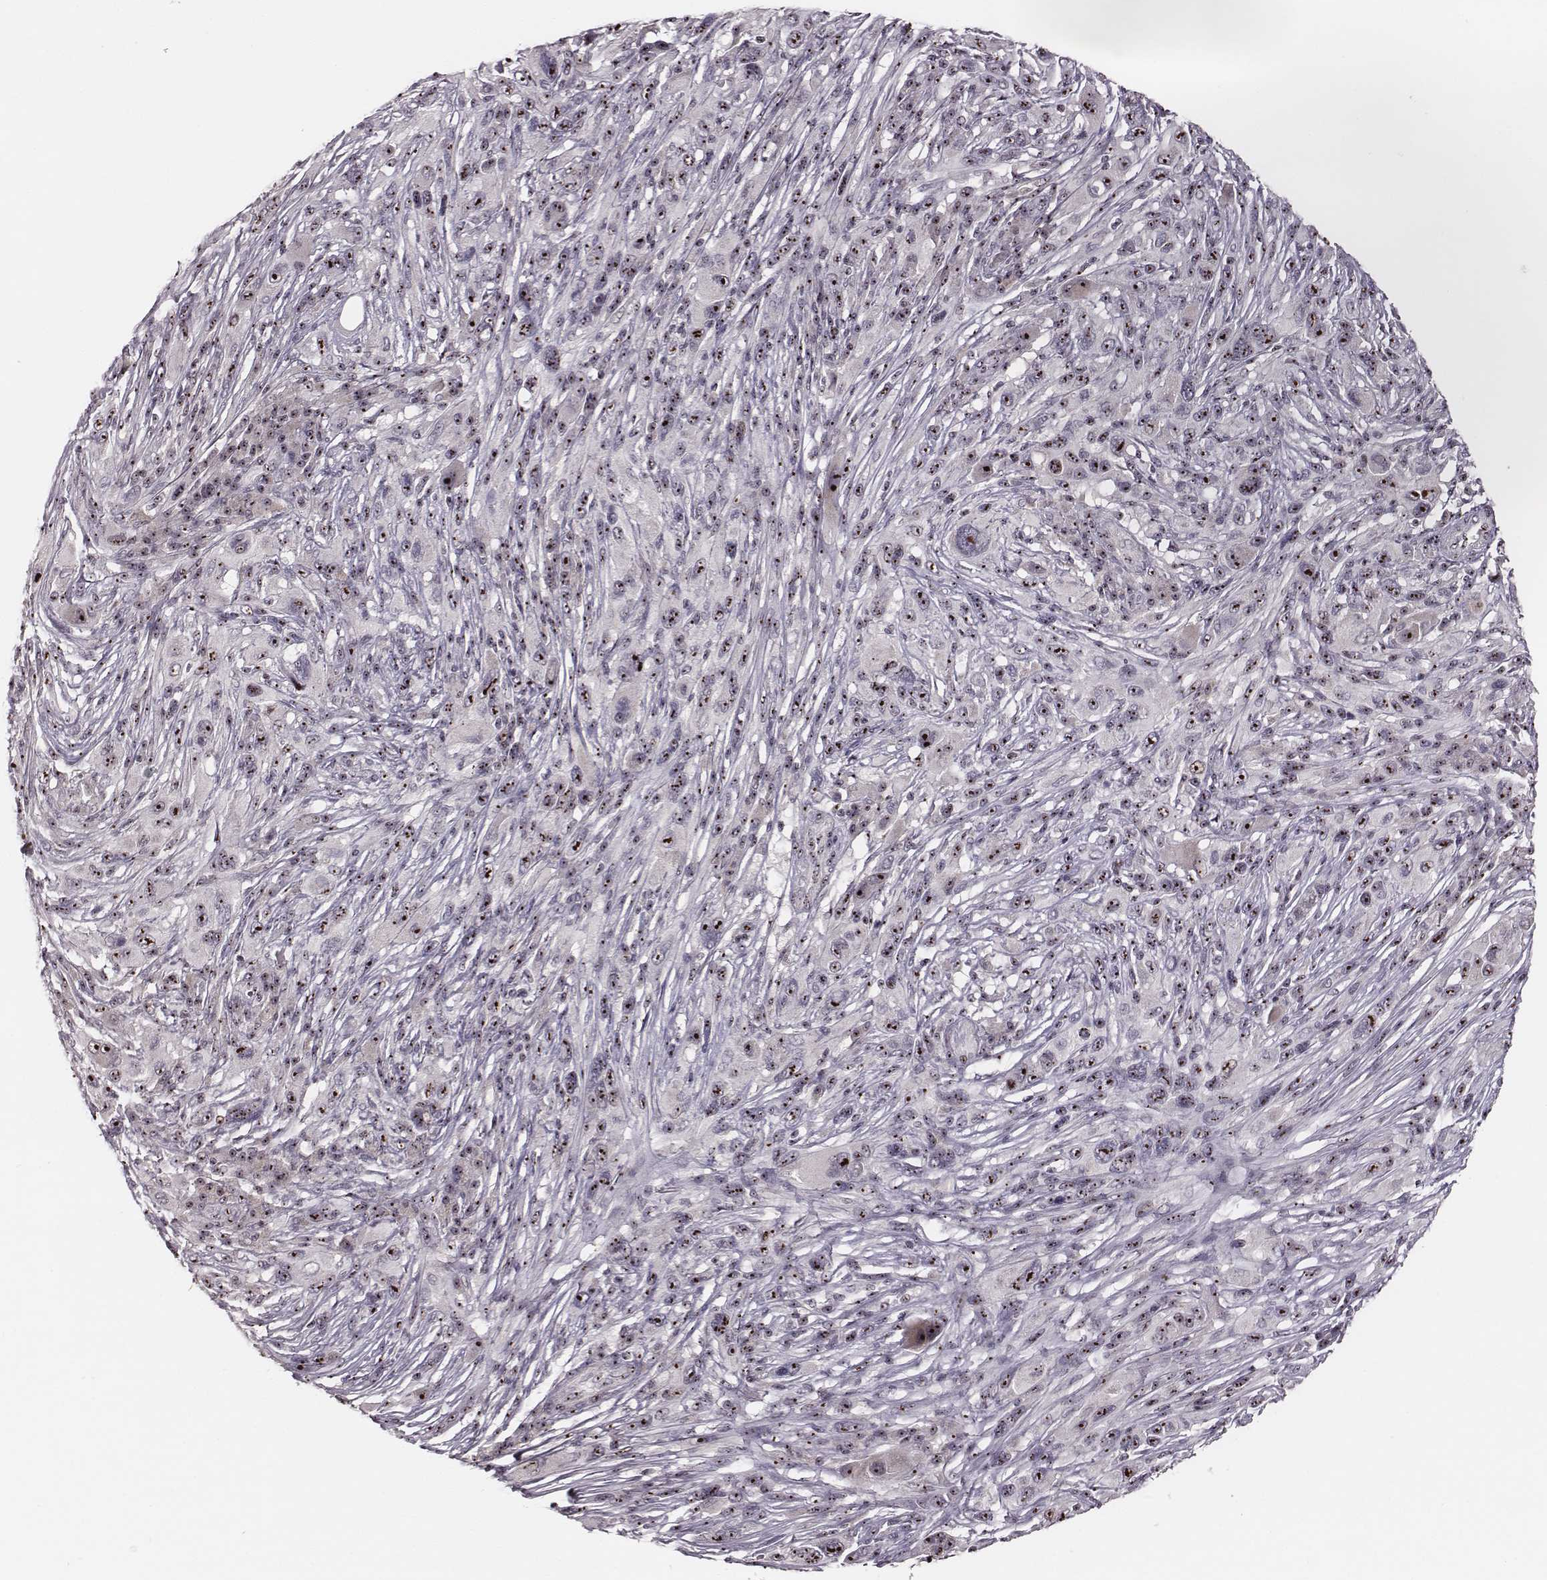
{"staining": {"intensity": "moderate", "quantity": ">75%", "location": "nuclear"}, "tissue": "melanoma", "cell_type": "Tumor cells", "image_type": "cancer", "snomed": [{"axis": "morphology", "description": "Malignant melanoma, NOS"}, {"axis": "topography", "description": "Skin"}], "caption": "Moderate nuclear protein positivity is seen in approximately >75% of tumor cells in malignant melanoma.", "gene": "NOP56", "patient": {"sex": "male", "age": 53}}